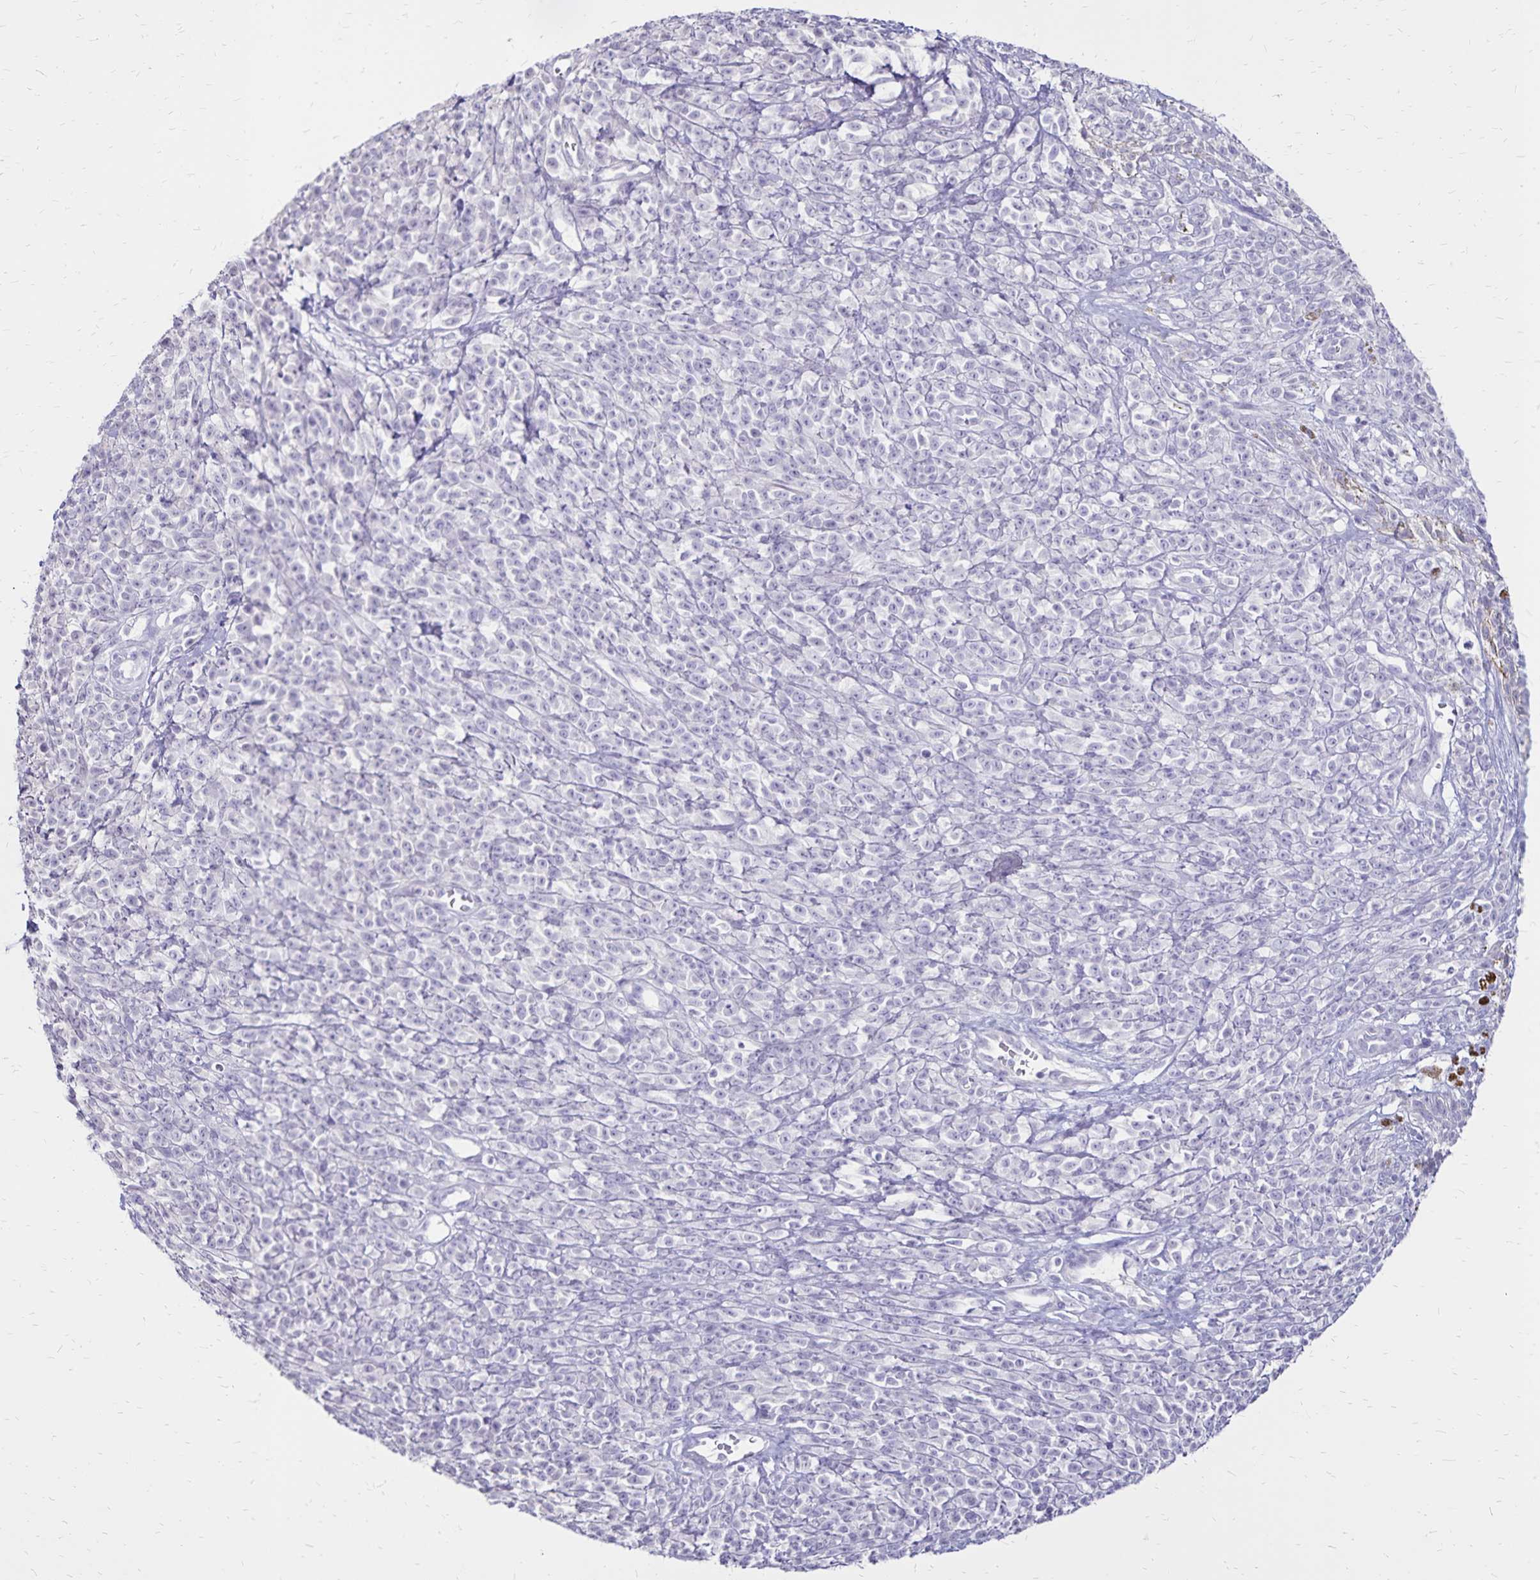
{"staining": {"intensity": "negative", "quantity": "none", "location": "none"}, "tissue": "melanoma", "cell_type": "Tumor cells", "image_type": "cancer", "snomed": [{"axis": "morphology", "description": "Malignant melanoma, NOS"}, {"axis": "topography", "description": "Skin"}, {"axis": "topography", "description": "Skin of trunk"}], "caption": "Protein analysis of malignant melanoma exhibits no significant staining in tumor cells.", "gene": "SH3GL3", "patient": {"sex": "male", "age": 74}}